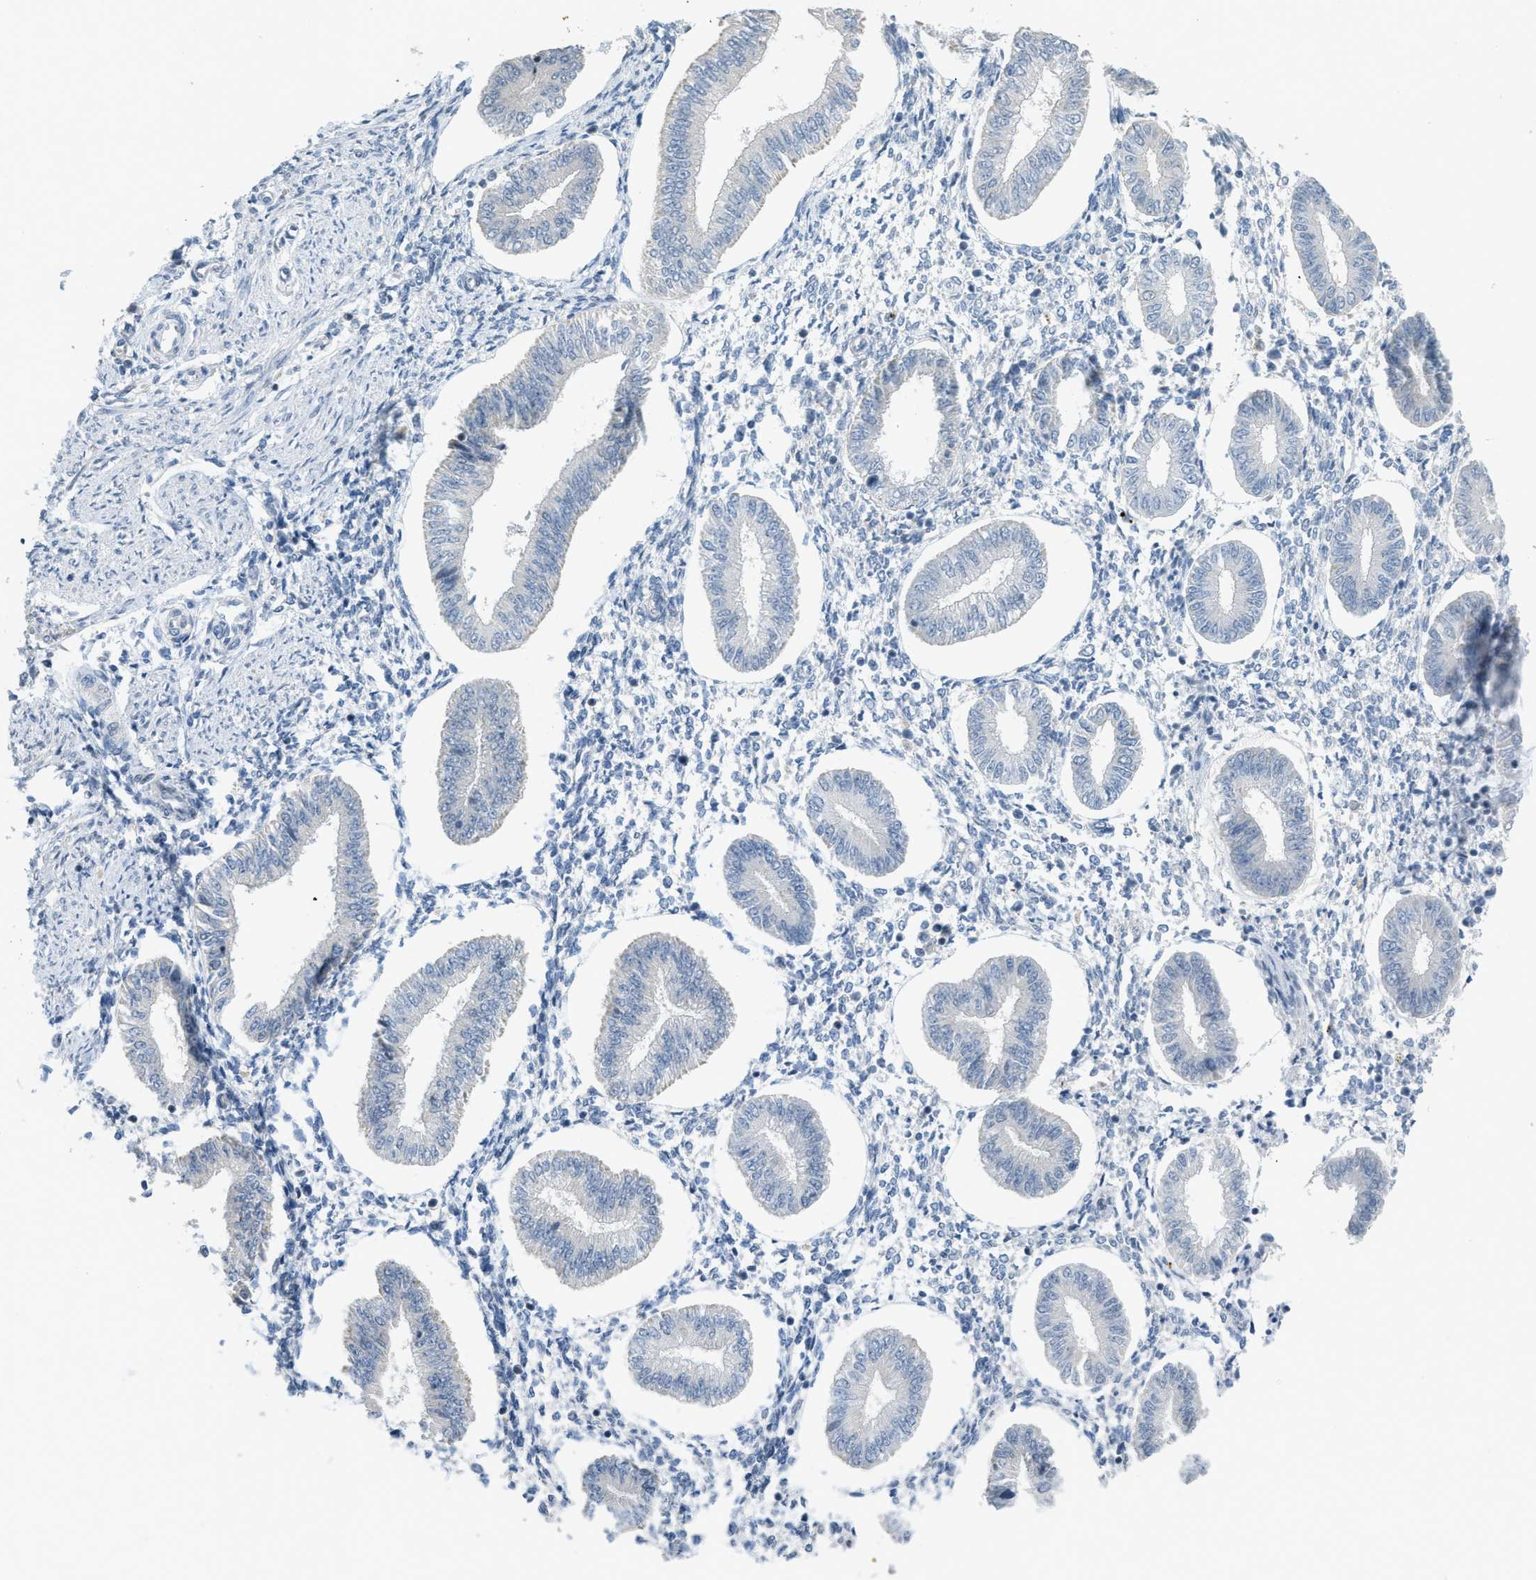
{"staining": {"intensity": "negative", "quantity": "none", "location": "none"}, "tissue": "endometrium", "cell_type": "Cells in endometrial stroma", "image_type": "normal", "snomed": [{"axis": "morphology", "description": "Normal tissue, NOS"}, {"axis": "topography", "description": "Endometrium"}], "caption": "High power microscopy micrograph of an immunohistochemistry (IHC) histopathology image of normal endometrium, revealing no significant positivity in cells in endometrial stroma.", "gene": "TXNDC2", "patient": {"sex": "female", "age": 50}}